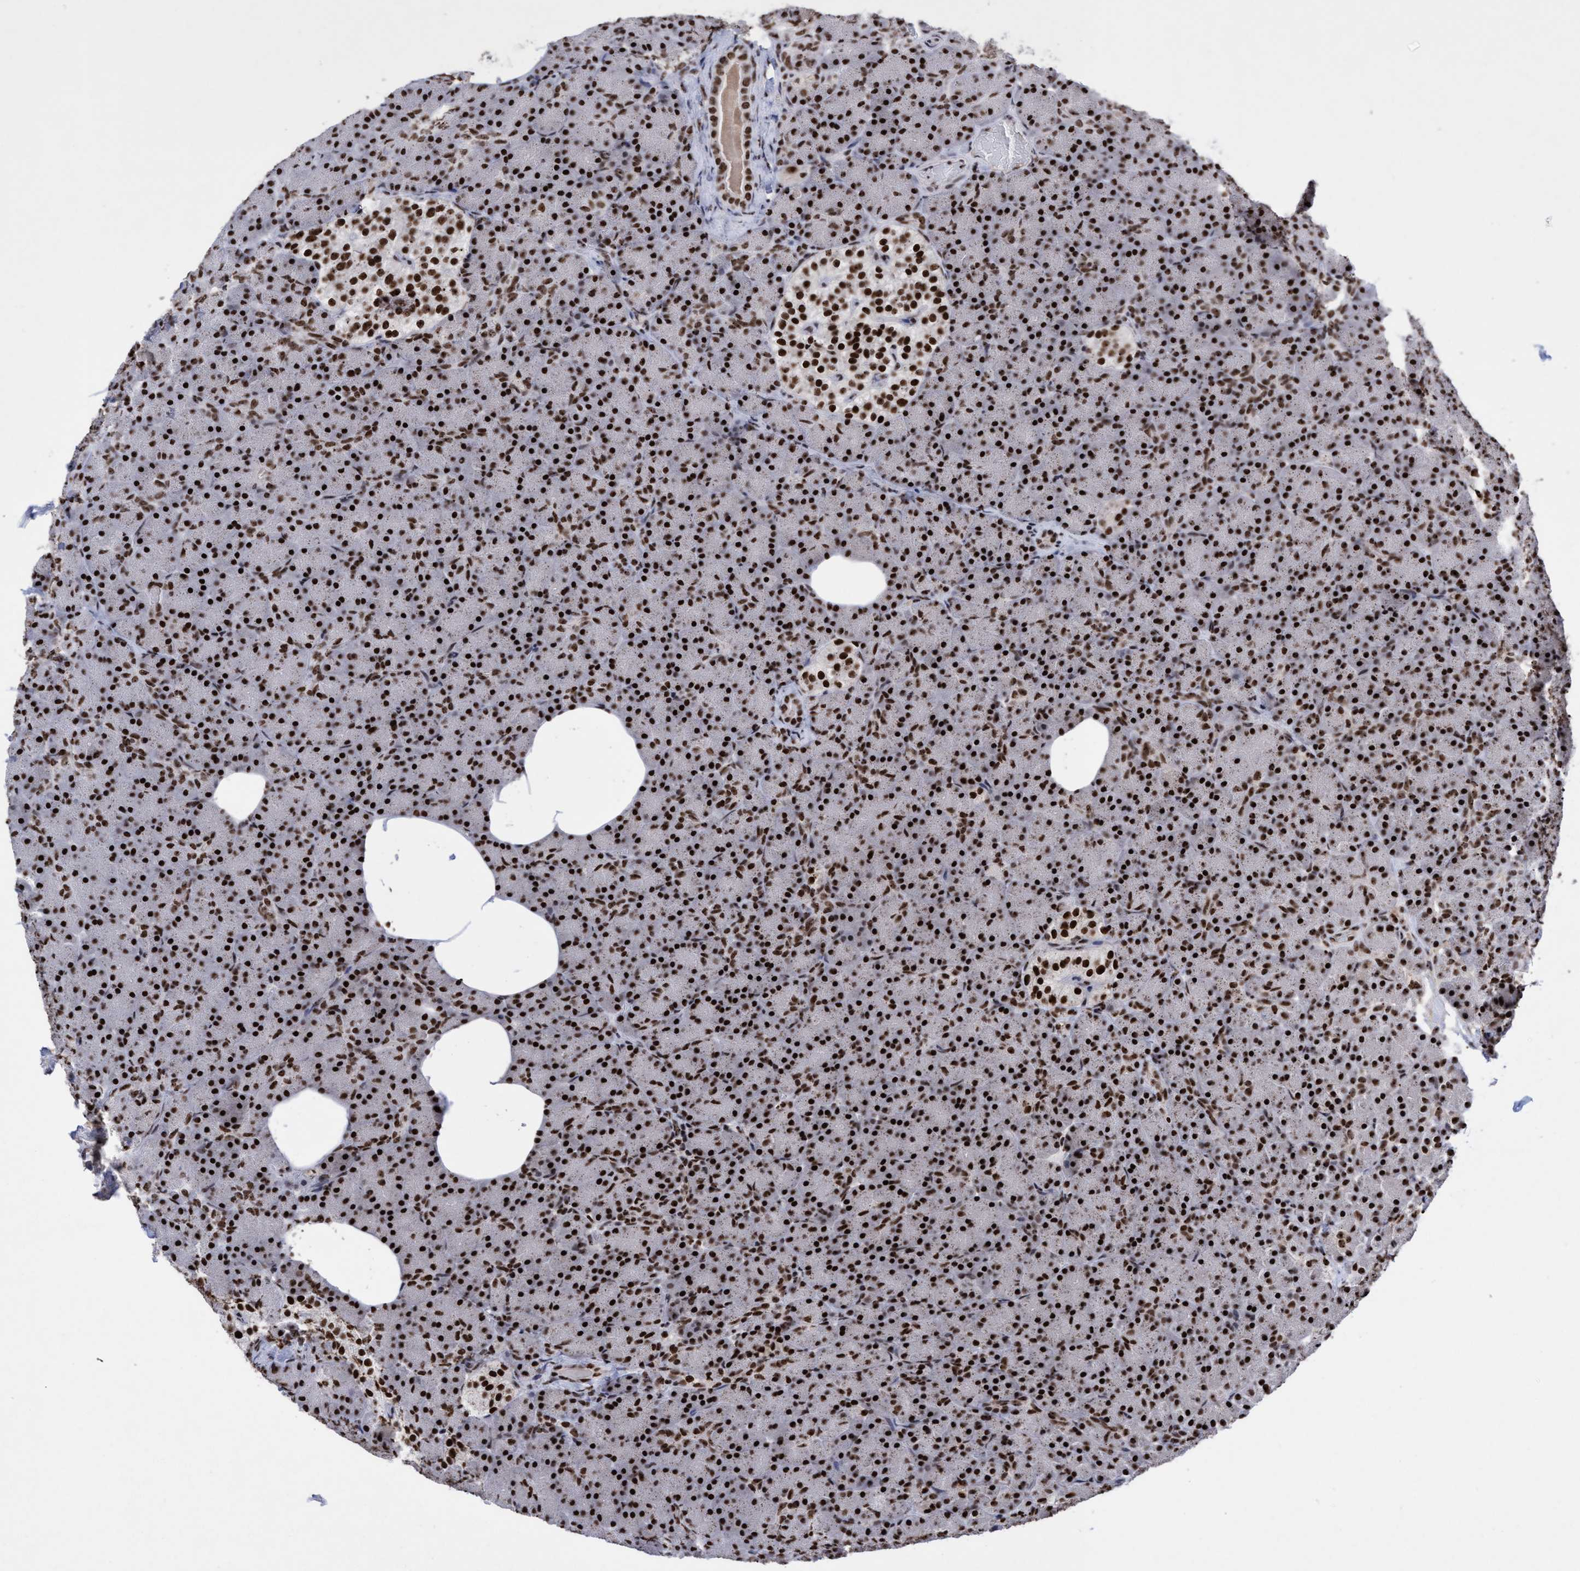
{"staining": {"intensity": "strong", "quantity": ">75%", "location": "nuclear"}, "tissue": "pancreas", "cell_type": "Exocrine glandular cells", "image_type": "normal", "snomed": [{"axis": "morphology", "description": "Normal tissue, NOS"}, {"axis": "topography", "description": "Pancreas"}], "caption": "Brown immunohistochemical staining in benign pancreas exhibits strong nuclear expression in about >75% of exocrine glandular cells. The staining was performed using DAB to visualize the protein expression in brown, while the nuclei were stained in blue with hematoxylin (Magnification: 20x).", "gene": "EFCAB10", "patient": {"sex": "female", "age": 43}}